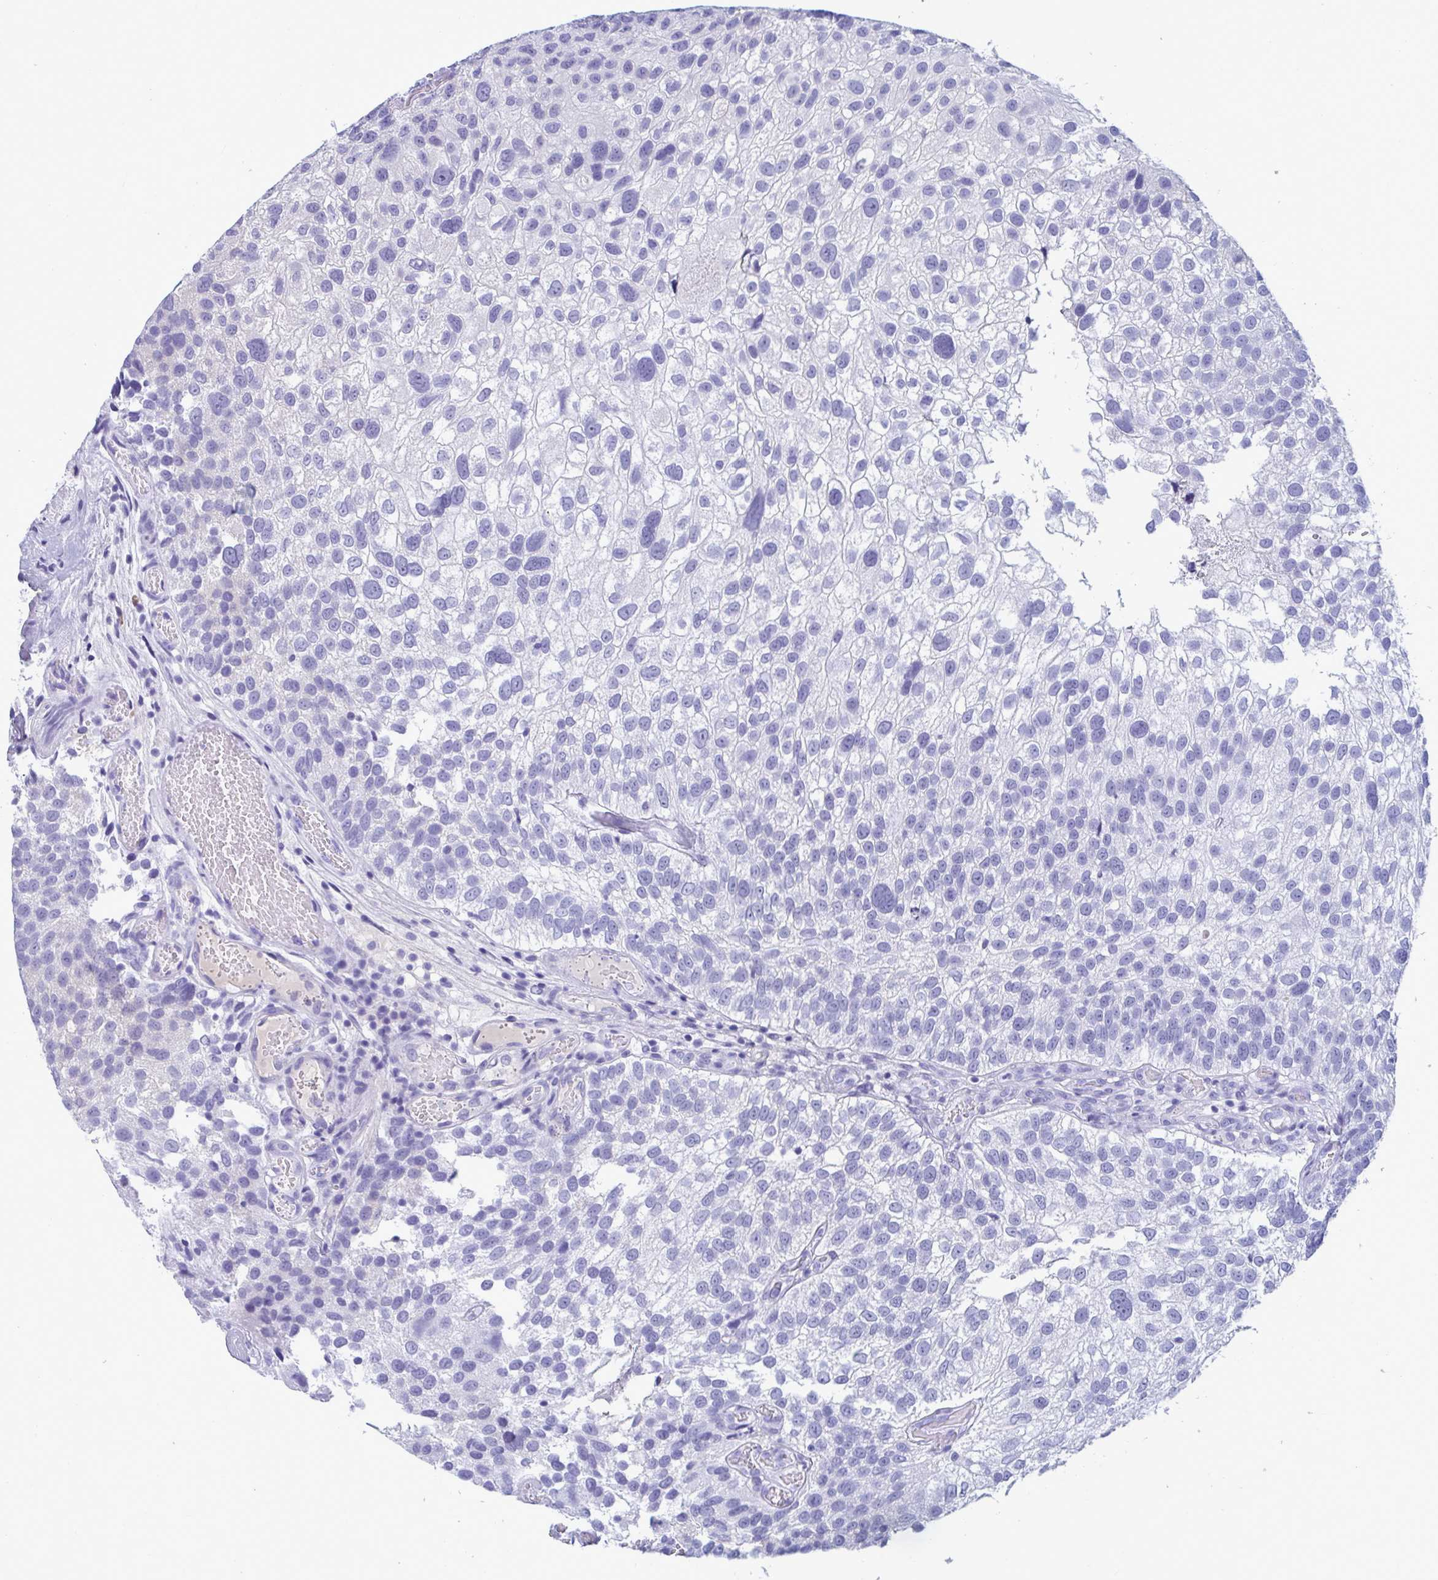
{"staining": {"intensity": "negative", "quantity": "none", "location": "none"}, "tissue": "urothelial cancer", "cell_type": "Tumor cells", "image_type": "cancer", "snomed": [{"axis": "morphology", "description": "Urothelial carcinoma, NOS"}, {"axis": "topography", "description": "Urinary bladder"}], "caption": "The photomicrograph reveals no significant staining in tumor cells of urothelial cancer.", "gene": "MS4A14", "patient": {"sex": "male", "age": 87}}